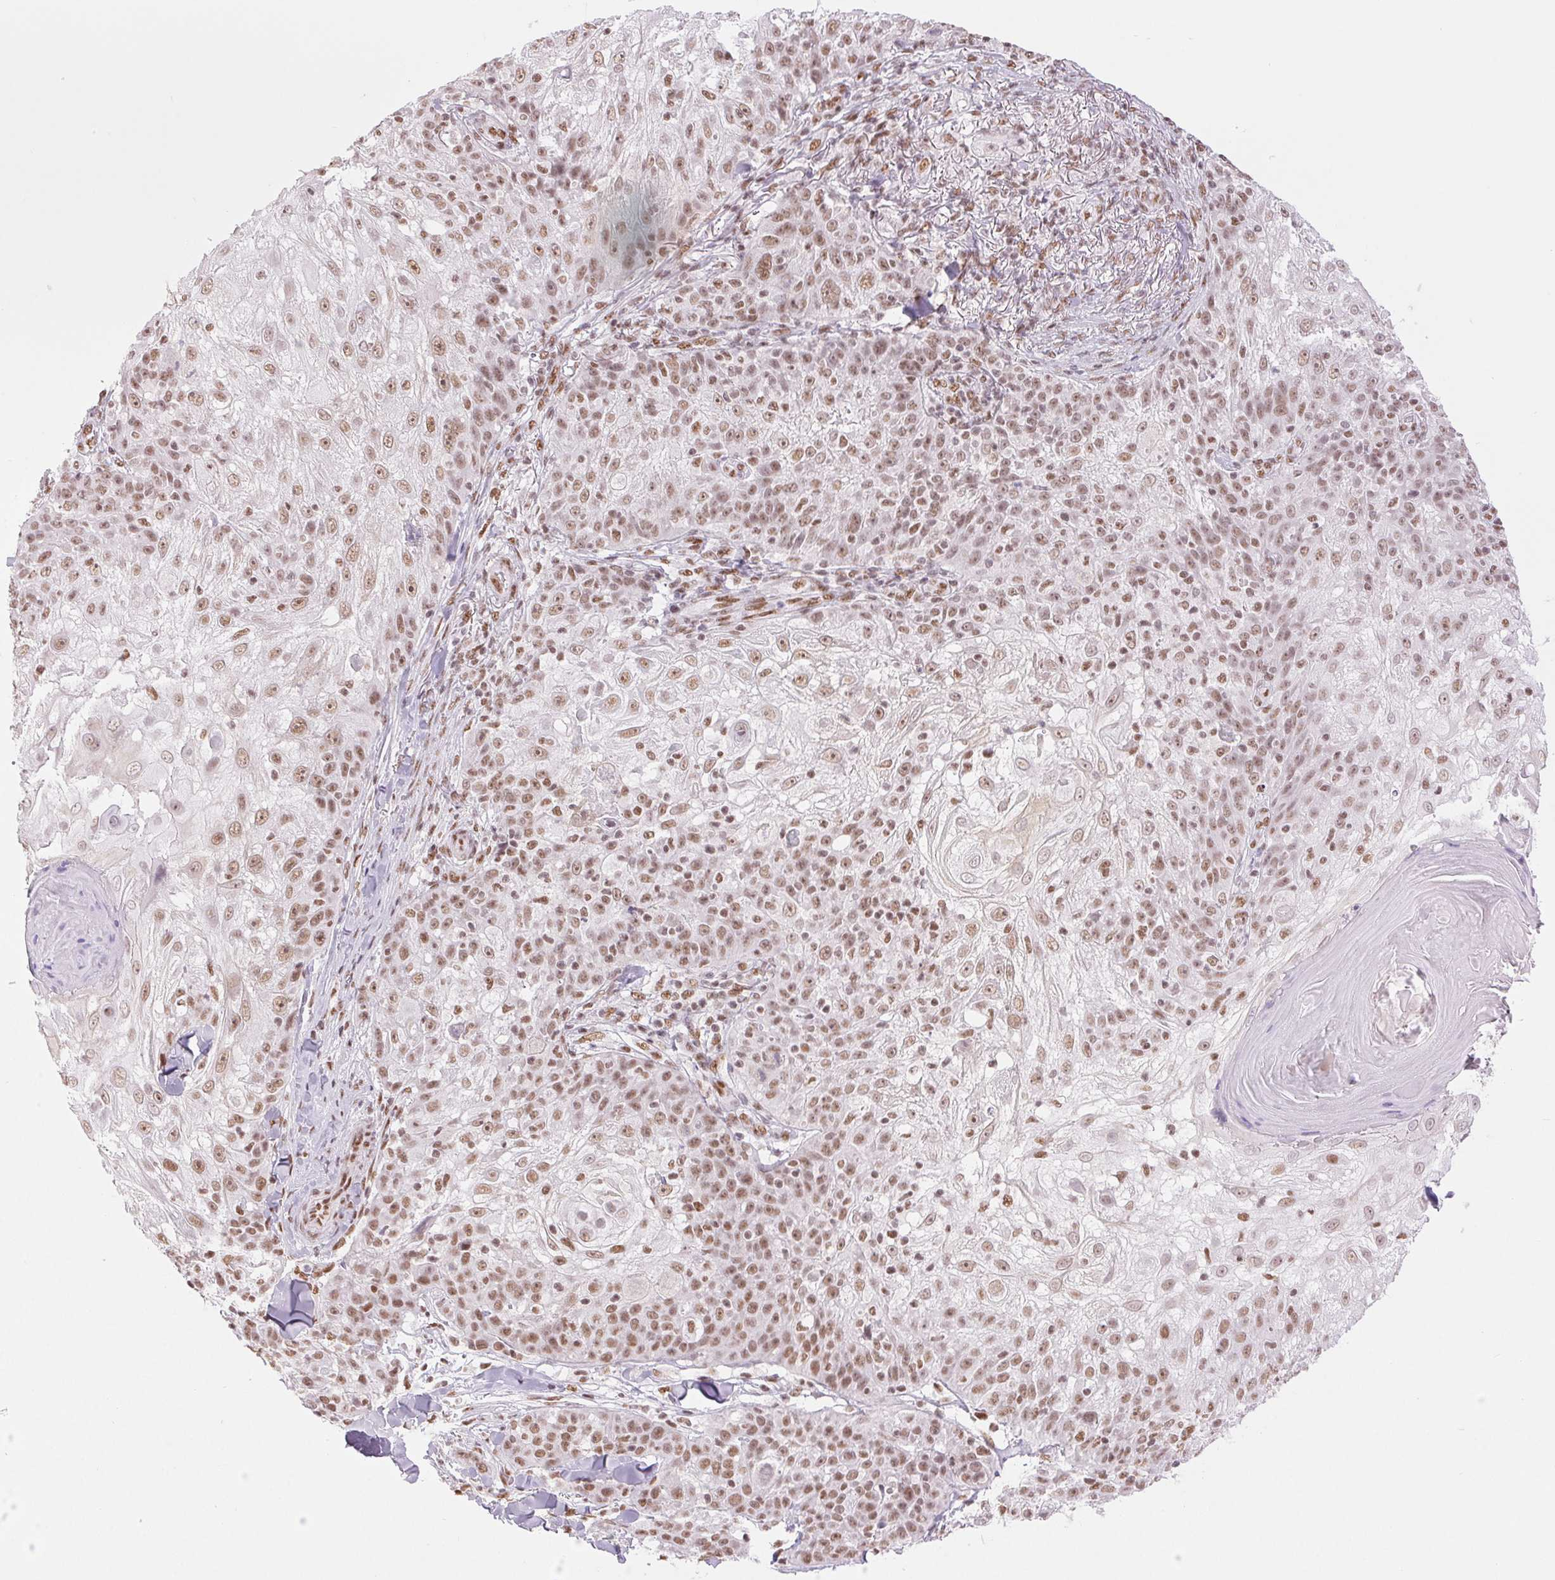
{"staining": {"intensity": "weak", "quantity": ">75%", "location": "nuclear"}, "tissue": "skin cancer", "cell_type": "Tumor cells", "image_type": "cancer", "snomed": [{"axis": "morphology", "description": "Normal tissue, NOS"}, {"axis": "morphology", "description": "Squamous cell carcinoma, NOS"}, {"axis": "topography", "description": "Skin"}], "caption": "Human skin cancer (squamous cell carcinoma) stained for a protein (brown) displays weak nuclear positive staining in approximately >75% of tumor cells.", "gene": "ZFR2", "patient": {"sex": "female", "age": 83}}